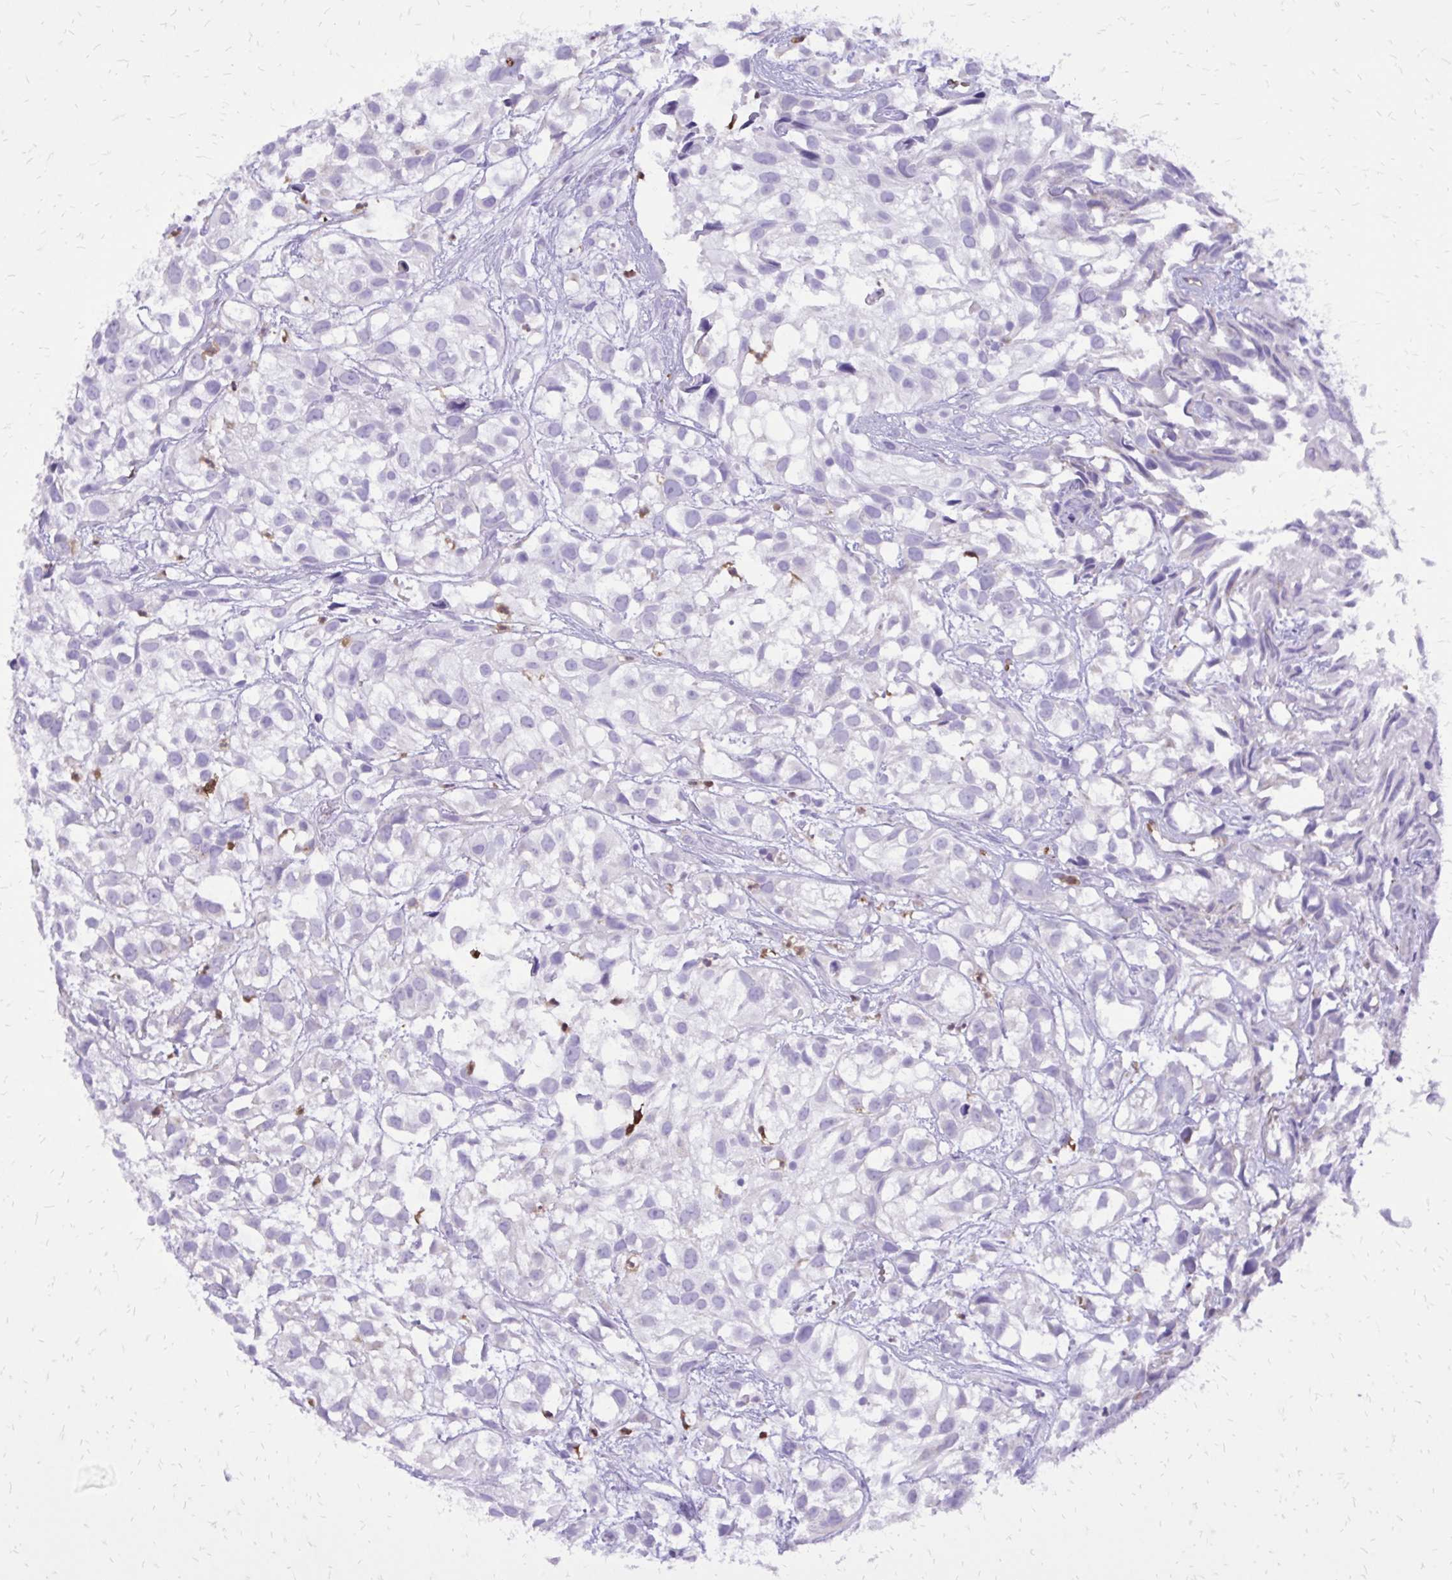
{"staining": {"intensity": "negative", "quantity": "none", "location": "none"}, "tissue": "urothelial cancer", "cell_type": "Tumor cells", "image_type": "cancer", "snomed": [{"axis": "morphology", "description": "Urothelial carcinoma, High grade"}, {"axis": "topography", "description": "Urinary bladder"}], "caption": "An immunohistochemistry (IHC) histopathology image of urothelial cancer is shown. There is no staining in tumor cells of urothelial cancer.", "gene": "CAT", "patient": {"sex": "male", "age": 56}}